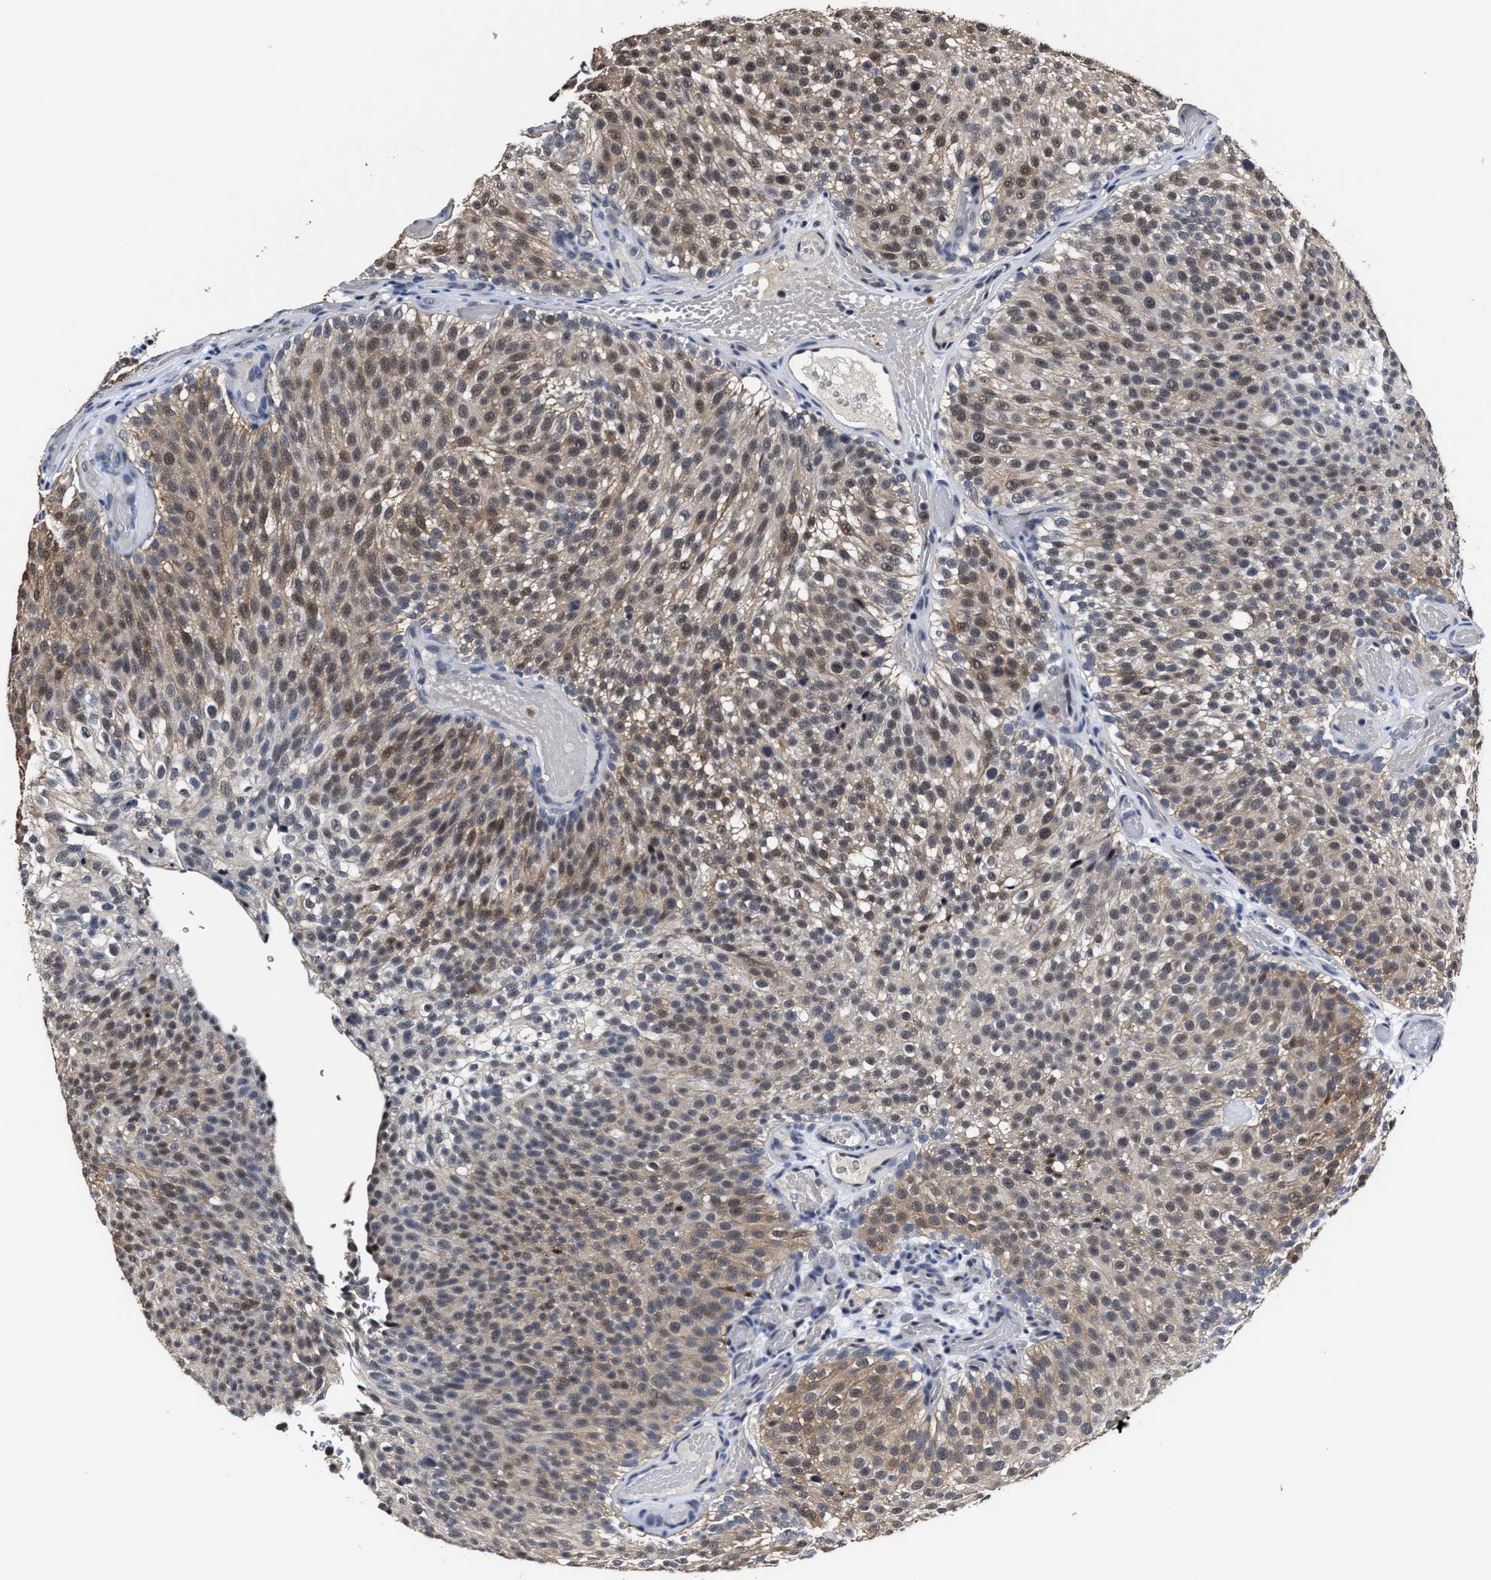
{"staining": {"intensity": "moderate", "quantity": ">75%", "location": "cytoplasmic/membranous,nuclear"}, "tissue": "urothelial cancer", "cell_type": "Tumor cells", "image_type": "cancer", "snomed": [{"axis": "morphology", "description": "Urothelial carcinoma, Low grade"}, {"axis": "topography", "description": "Urinary bladder"}], "caption": "This histopathology image exhibits IHC staining of urothelial carcinoma (low-grade), with medium moderate cytoplasmic/membranous and nuclear staining in approximately >75% of tumor cells.", "gene": "PRPF4B", "patient": {"sex": "male", "age": 78}}